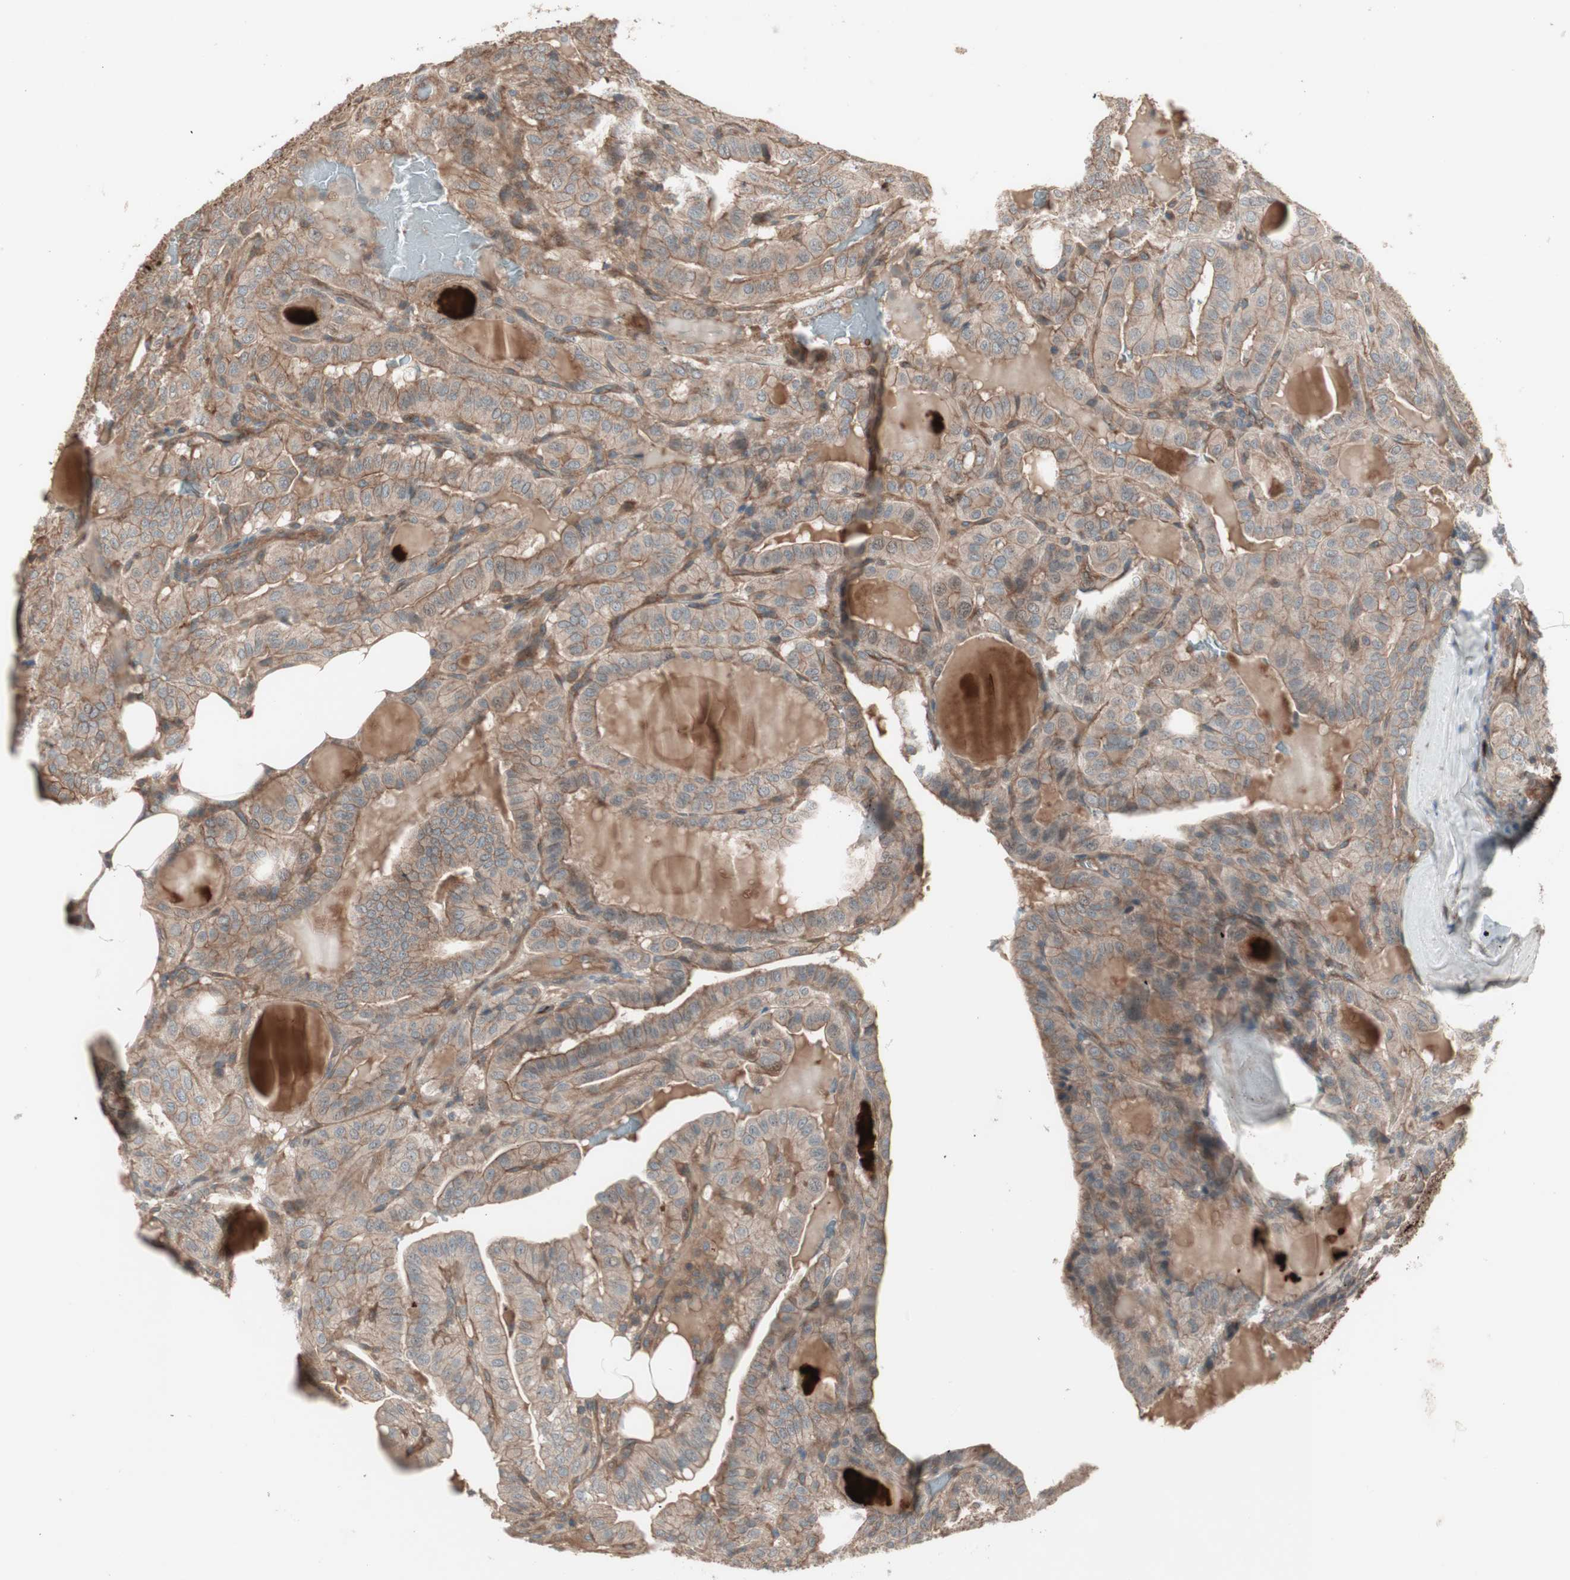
{"staining": {"intensity": "moderate", "quantity": ">75%", "location": "cytoplasmic/membranous"}, "tissue": "thyroid cancer", "cell_type": "Tumor cells", "image_type": "cancer", "snomed": [{"axis": "morphology", "description": "Papillary adenocarcinoma, NOS"}, {"axis": "topography", "description": "Thyroid gland"}], "caption": "Immunohistochemical staining of thyroid cancer (papillary adenocarcinoma) reveals medium levels of moderate cytoplasmic/membranous protein positivity in about >75% of tumor cells. The staining is performed using DAB brown chromogen to label protein expression. The nuclei are counter-stained blue using hematoxylin.", "gene": "TFPI", "patient": {"sex": "male", "age": 77}}